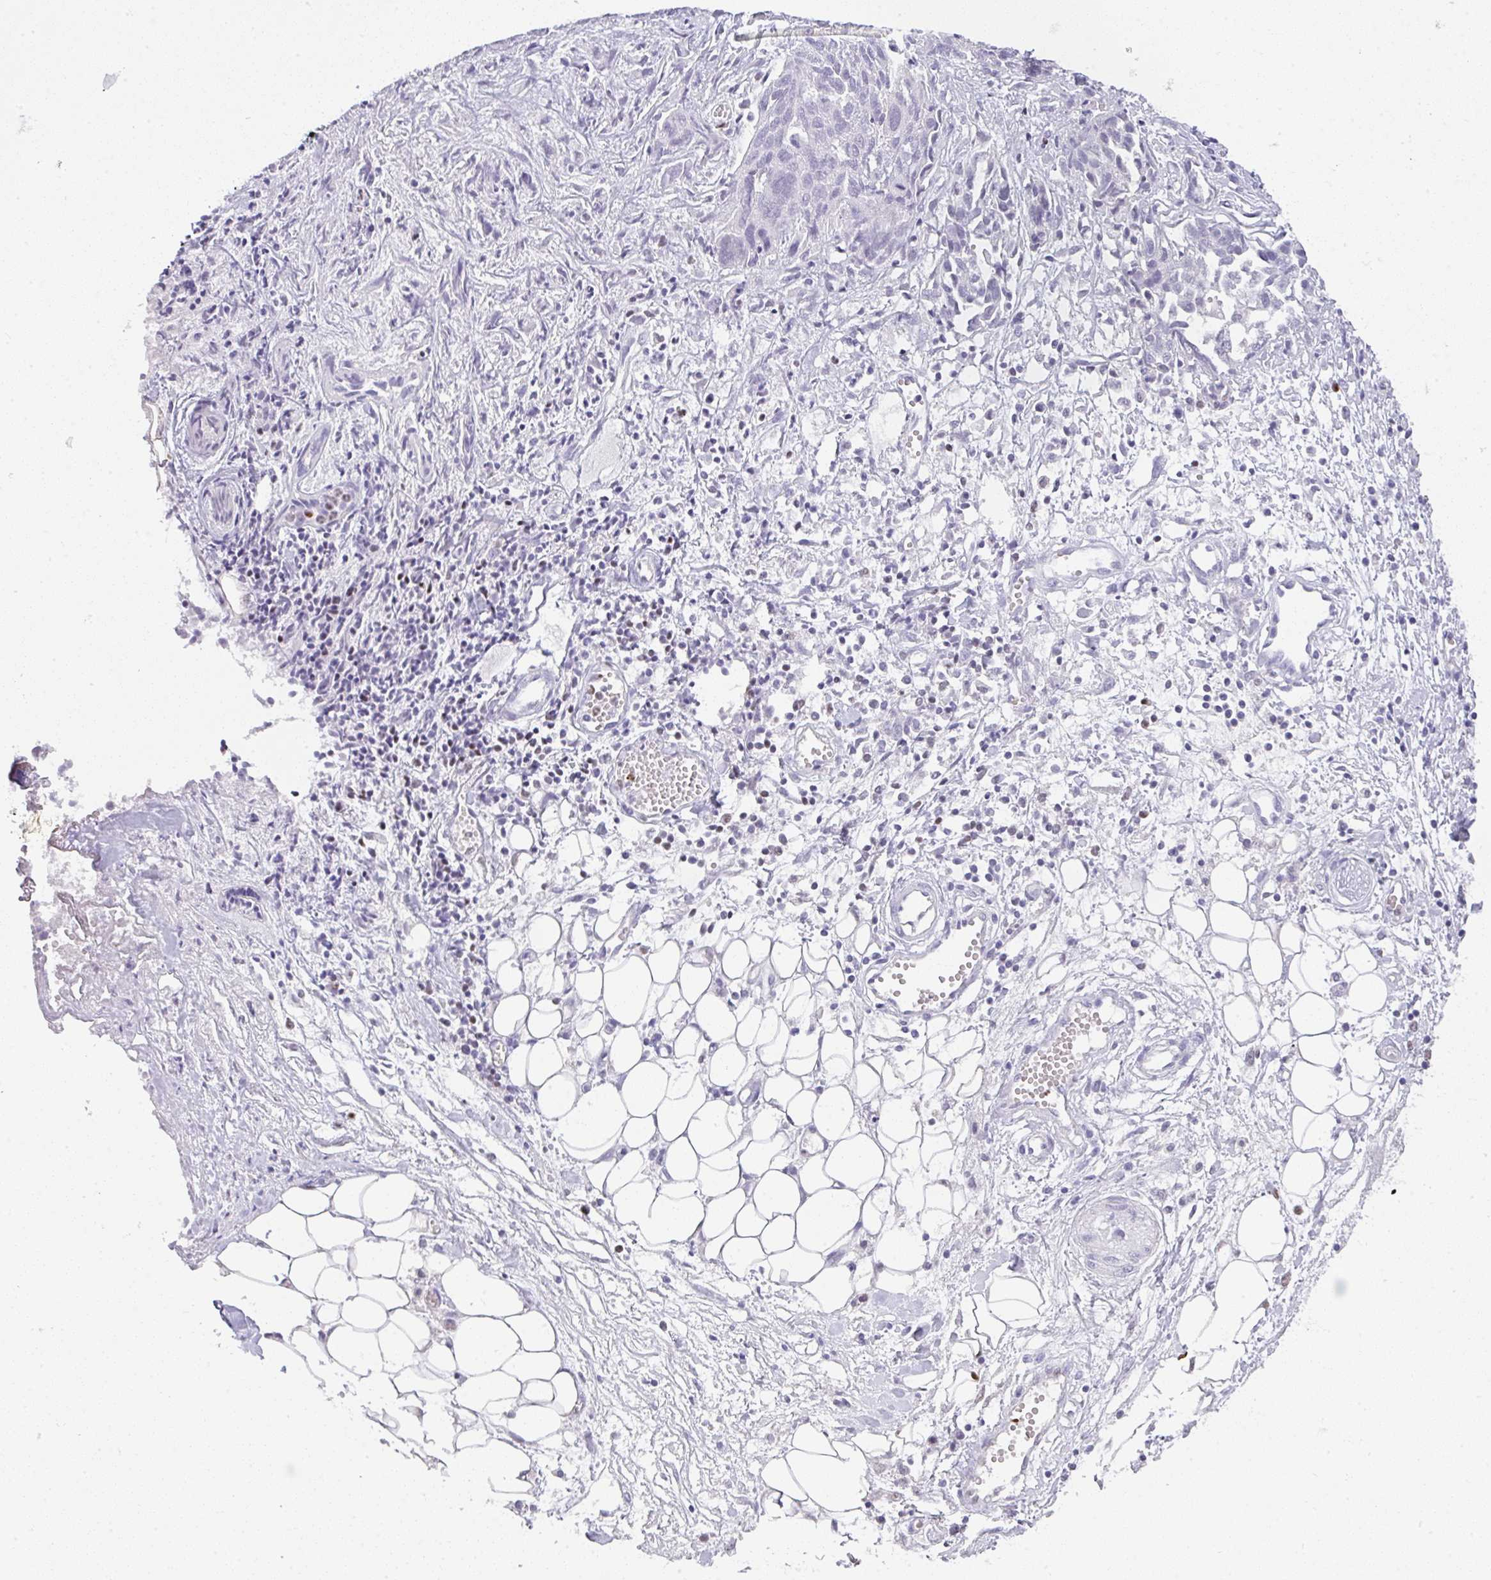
{"staining": {"intensity": "weak", "quantity": "<25%", "location": "nuclear"}, "tissue": "ovarian cancer", "cell_type": "Tumor cells", "image_type": "cancer", "snomed": [{"axis": "morphology", "description": "Cystadenocarcinoma, serous, NOS"}, {"axis": "topography", "description": "Soft tissue"}, {"axis": "topography", "description": "Ovary"}], "caption": "This is a photomicrograph of immunohistochemistry staining of serous cystadenocarcinoma (ovarian), which shows no expression in tumor cells.", "gene": "BBX", "patient": {"sex": "female", "age": 57}}